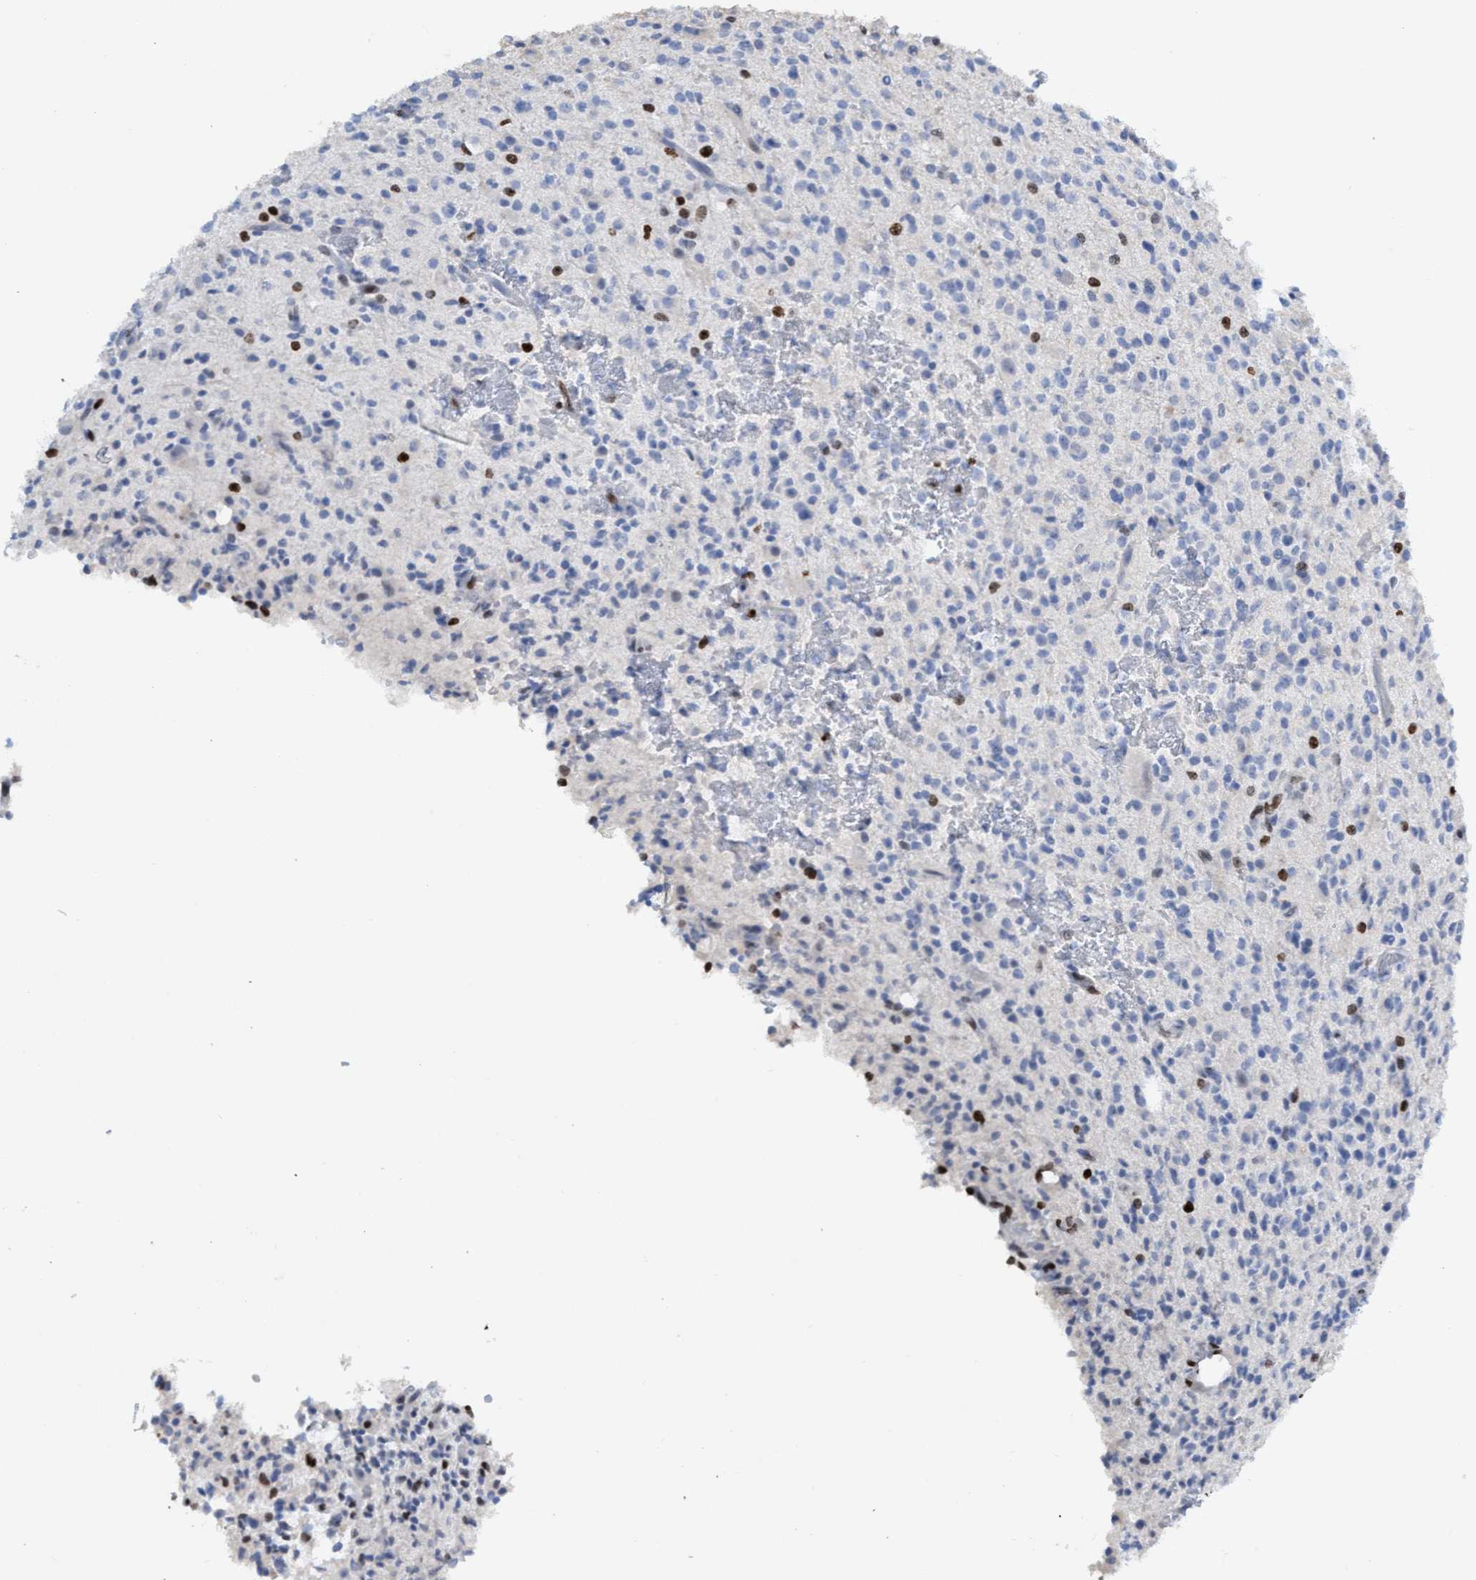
{"staining": {"intensity": "moderate", "quantity": "<25%", "location": "nuclear"}, "tissue": "glioma", "cell_type": "Tumor cells", "image_type": "cancer", "snomed": [{"axis": "morphology", "description": "Glioma, malignant, High grade"}, {"axis": "topography", "description": "Brain"}], "caption": "A low amount of moderate nuclear positivity is identified in about <25% of tumor cells in glioma tissue.", "gene": "CBX2", "patient": {"sex": "male", "age": 34}}